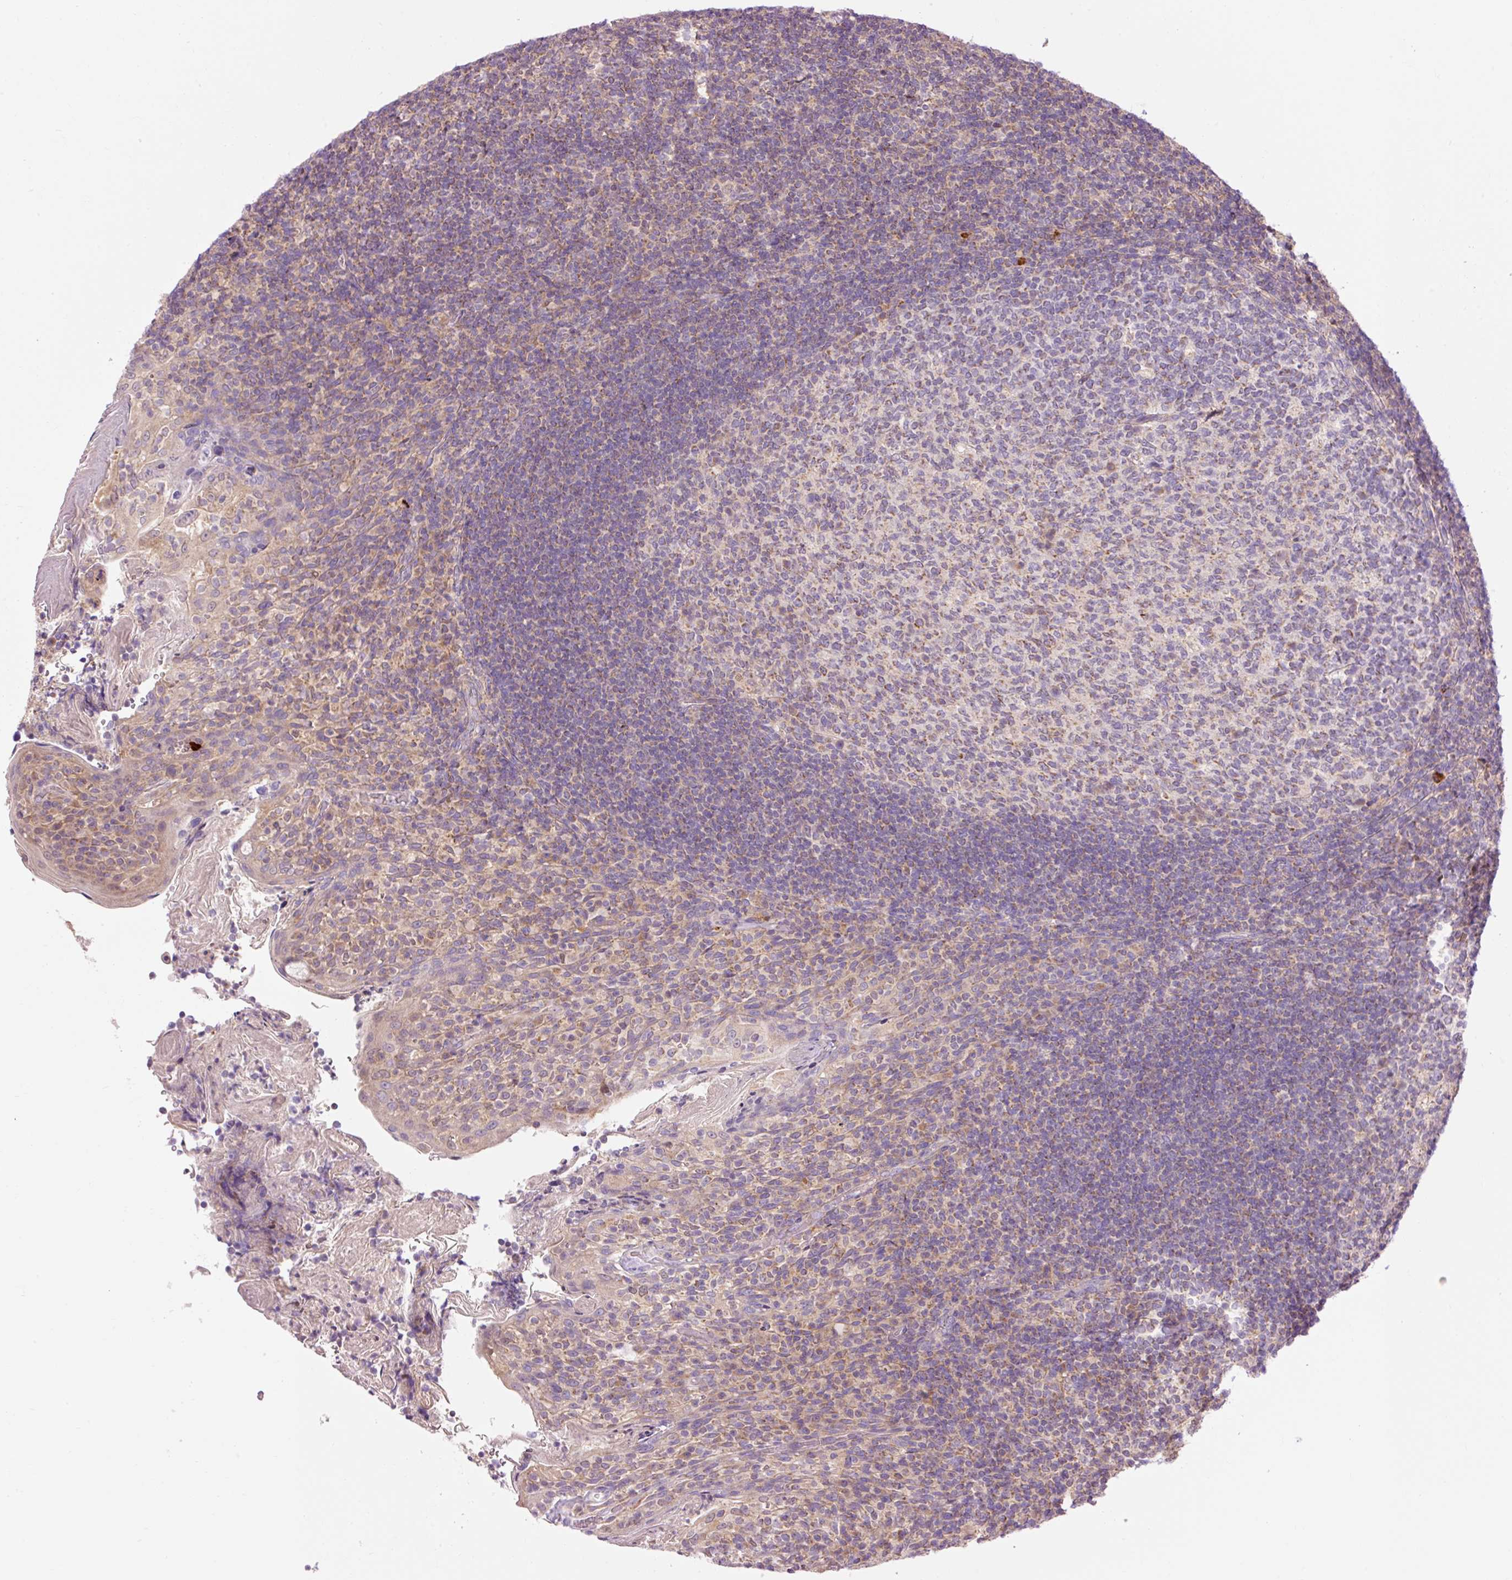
{"staining": {"intensity": "weak", "quantity": "25%-75%", "location": "cytoplasmic/membranous"}, "tissue": "tonsil", "cell_type": "Germinal center cells", "image_type": "normal", "snomed": [{"axis": "morphology", "description": "Normal tissue, NOS"}, {"axis": "topography", "description": "Tonsil"}], "caption": "Immunohistochemistry (IHC) image of normal human tonsil stained for a protein (brown), which shows low levels of weak cytoplasmic/membranous expression in about 25%-75% of germinal center cells.", "gene": "IMMT", "patient": {"sex": "female", "age": 10}}